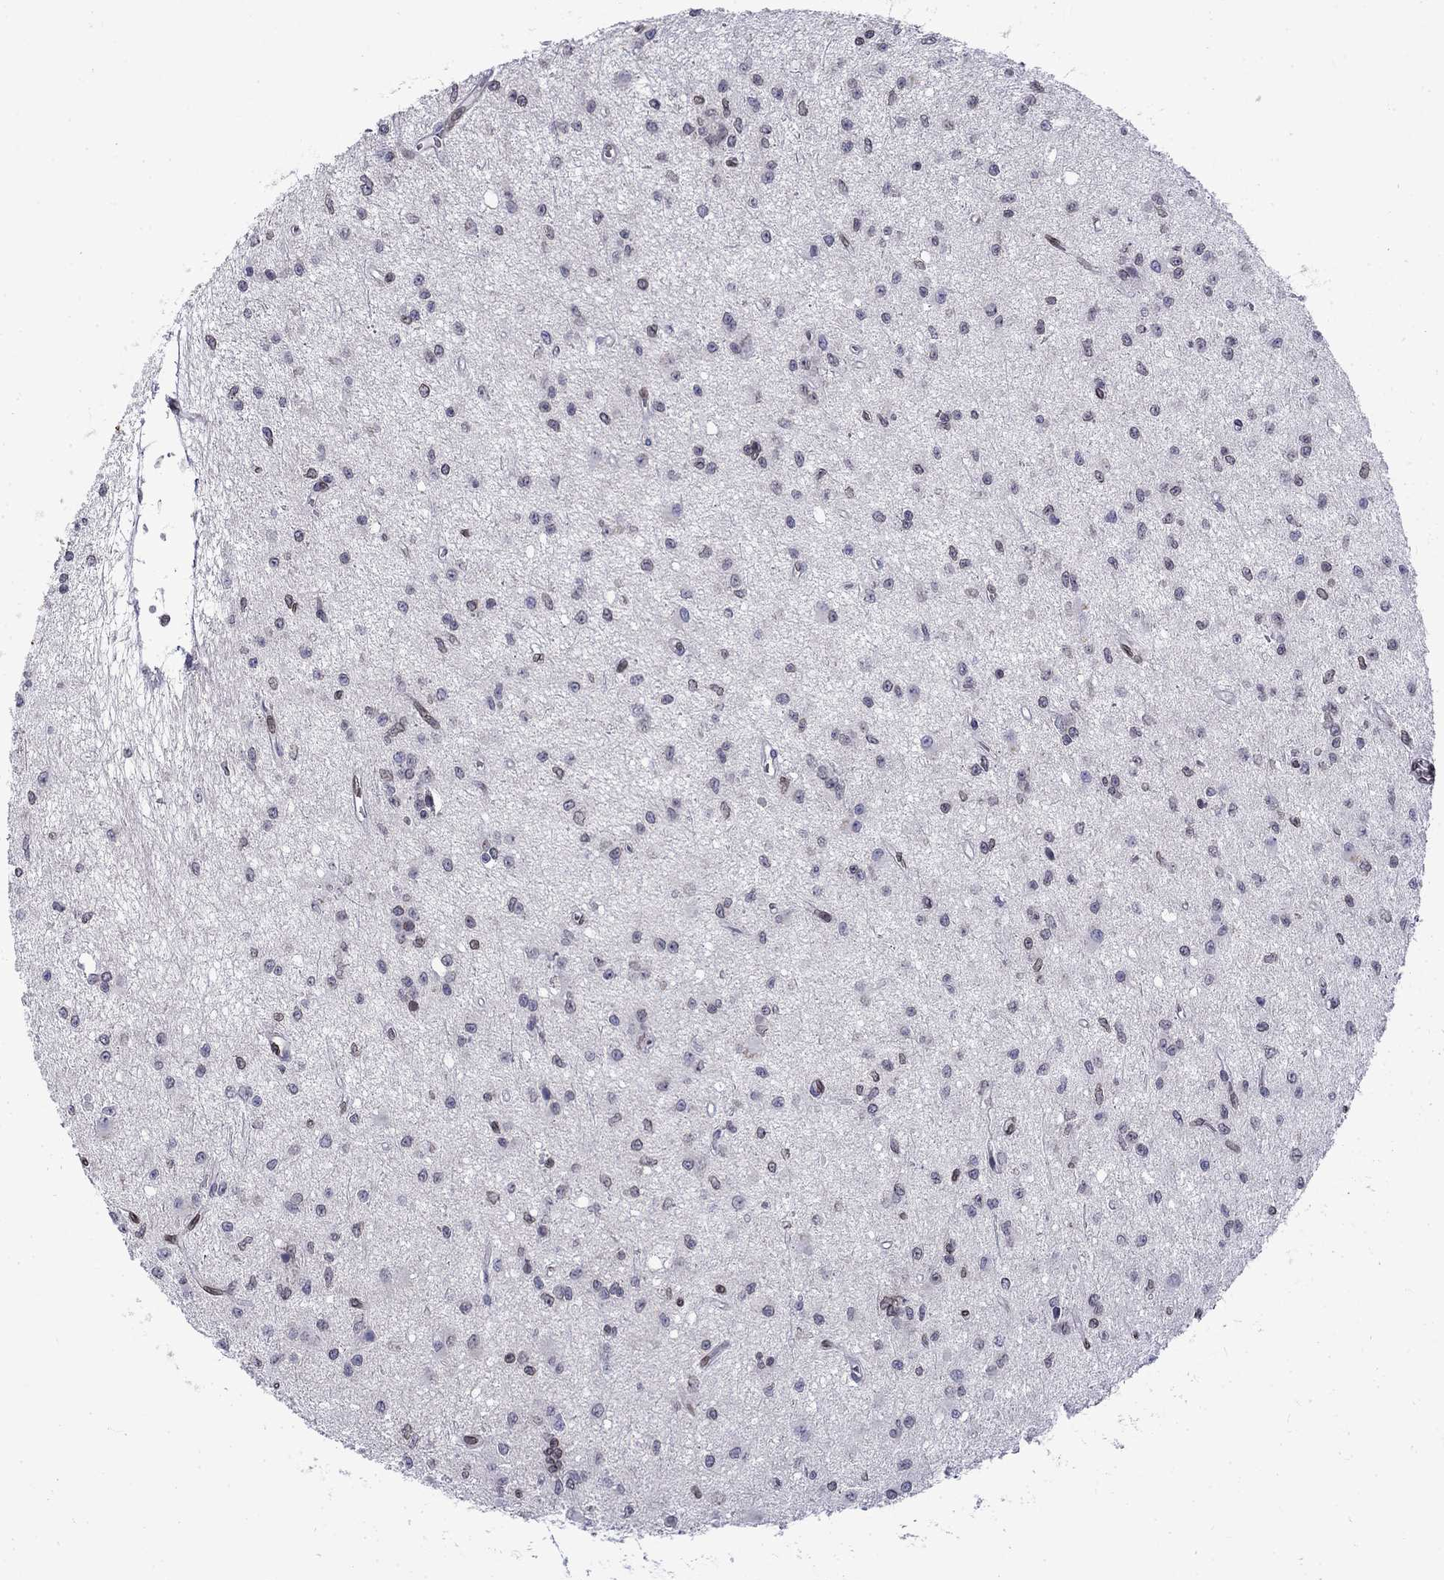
{"staining": {"intensity": "moderate", "quantity": "25%-75%", "location": "cytoplasmic/membranous,nuclear"}, "tissue": "glioma", "cell_type": "Tumor cells", "image_type": "cancer", "snomed": [{"axis": "morphology", "description": "Glioma, malignant, Low grade"}, {"axis": "topography", "description": "Brain"}], "caption": "Immunohistochemical staining of malignant low-grade glioma demonstrates medium levels of moderate cytoplasmic/membranous and nuclear expression in about 25%-75% of tumor cells. (DAB IHC, brown staining for protein, blue staining for nuclei).", "gene": "SLA", "patient": {"sex": "female", "age": 45}}